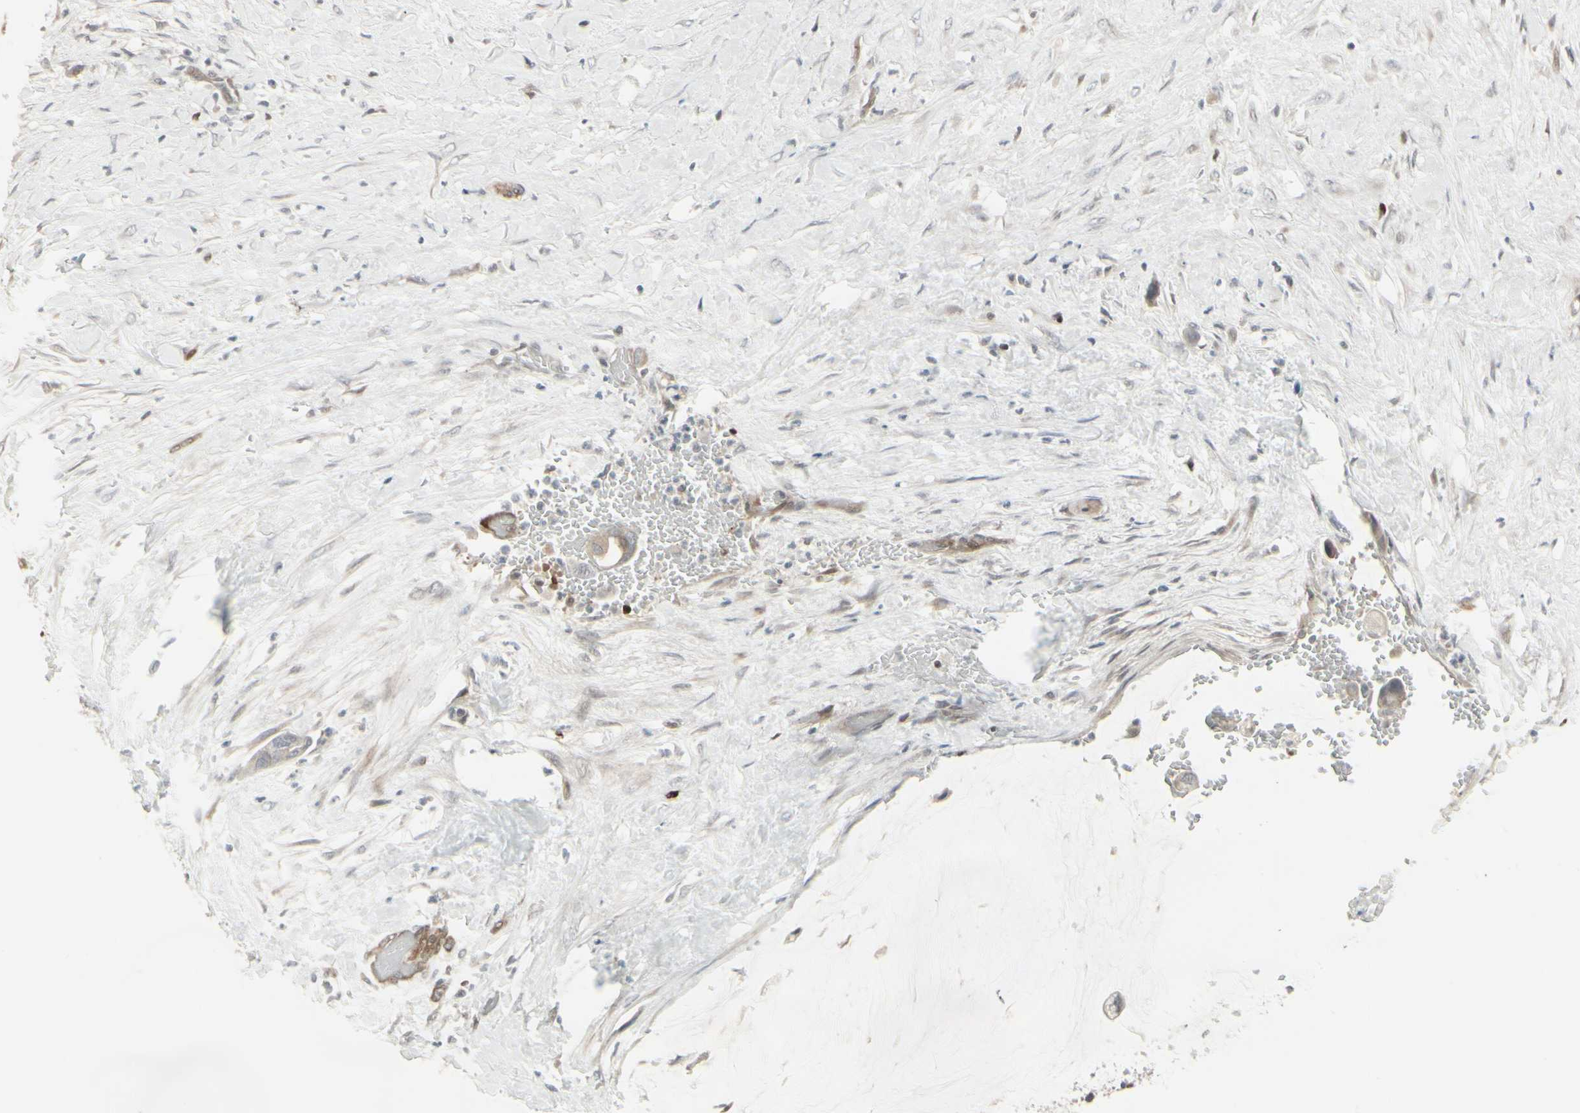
{"staining": {"intensity": "weak", "quantity": ">75%", "location": "cytoplasmic/membranous"}, "tissue": "pancreatic cancer", "cell_type": "Tumor cells", "image_type": "cancer", "snomed": [{"axis": "morphology", "description": "Adenocarcinoma, NOS"}, {"axis": "topography", "description": "Pancreas"}], "caption": "Immunohistochemistry staining of pancreatic cancer (adenocarcinoma), which exhibits low levels of weak cytoplasmic/membranous staining in approximately >75% of tumor cells indicating weak cytoplasmic/membranous protein positivity. The staining was performed using DAB (3,3'-diaminobenzidine) (brown) for protein detection and nuclei were counterstained in hematoxylin (blue).", "gene": "IGFBP6", "patient": {"sex": "male", "age": 41}}